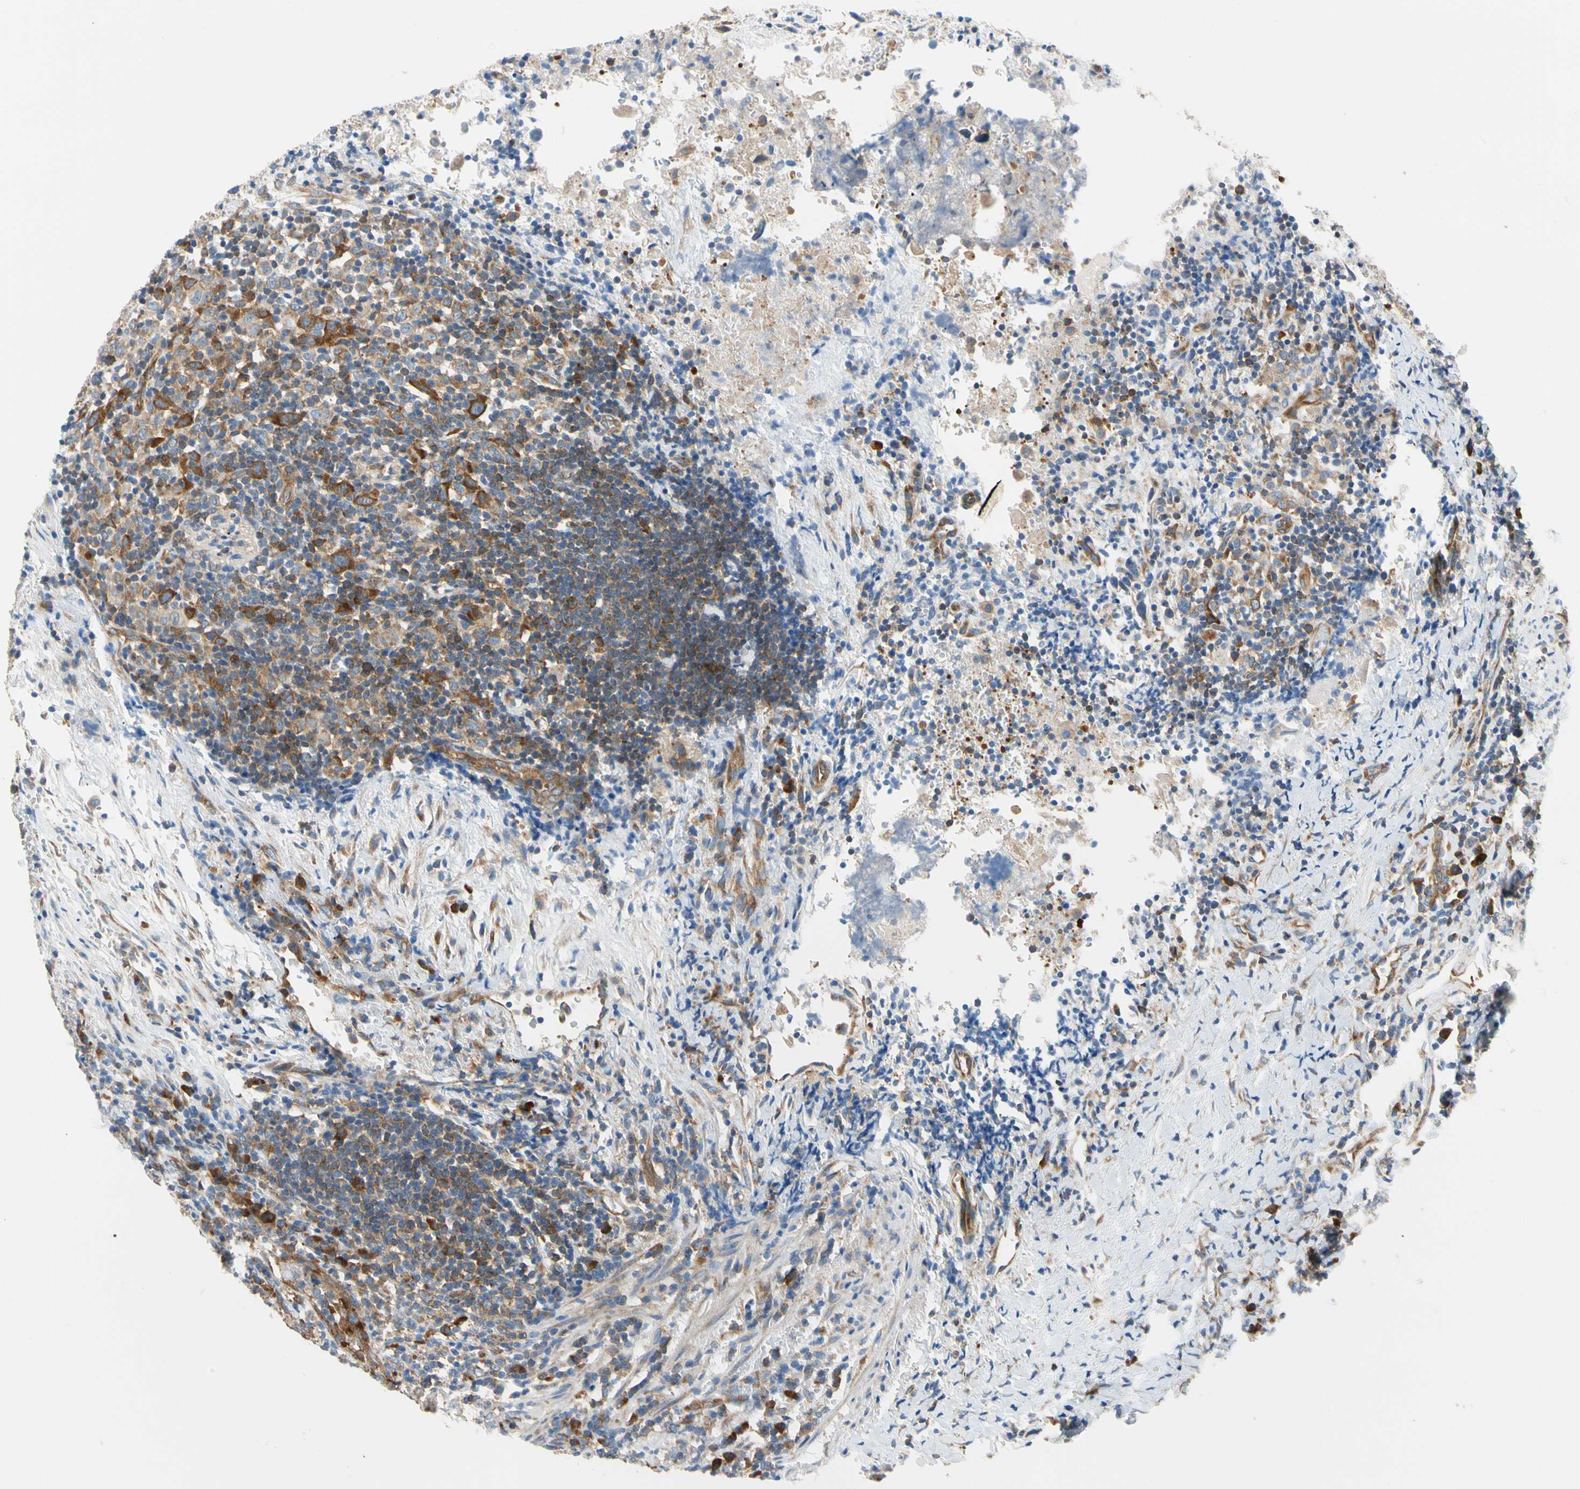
{"staining": {"intensity": "moderate", "quantity": ">75%", "location": "cytoplasmic/membranous"}, "tissue": "urothelial cancer", "cell_type": "Tumor cells", "image_type": "cancer", "snomed": [{"axis": "morphology", "description": "Urothelial carcinoma, High grade"}, {"axis": "topography", "description": "Urinary bladder"}], "caption": "A high-resolution micrograph shows immunohistochemistry staining of urothelial cancer, which demonstrates moderate cytoplasmic/membranous positivity in about >75% of tumor cells.", "gene": "GPHN", "patient": {"sex": "male", "age": 61}}